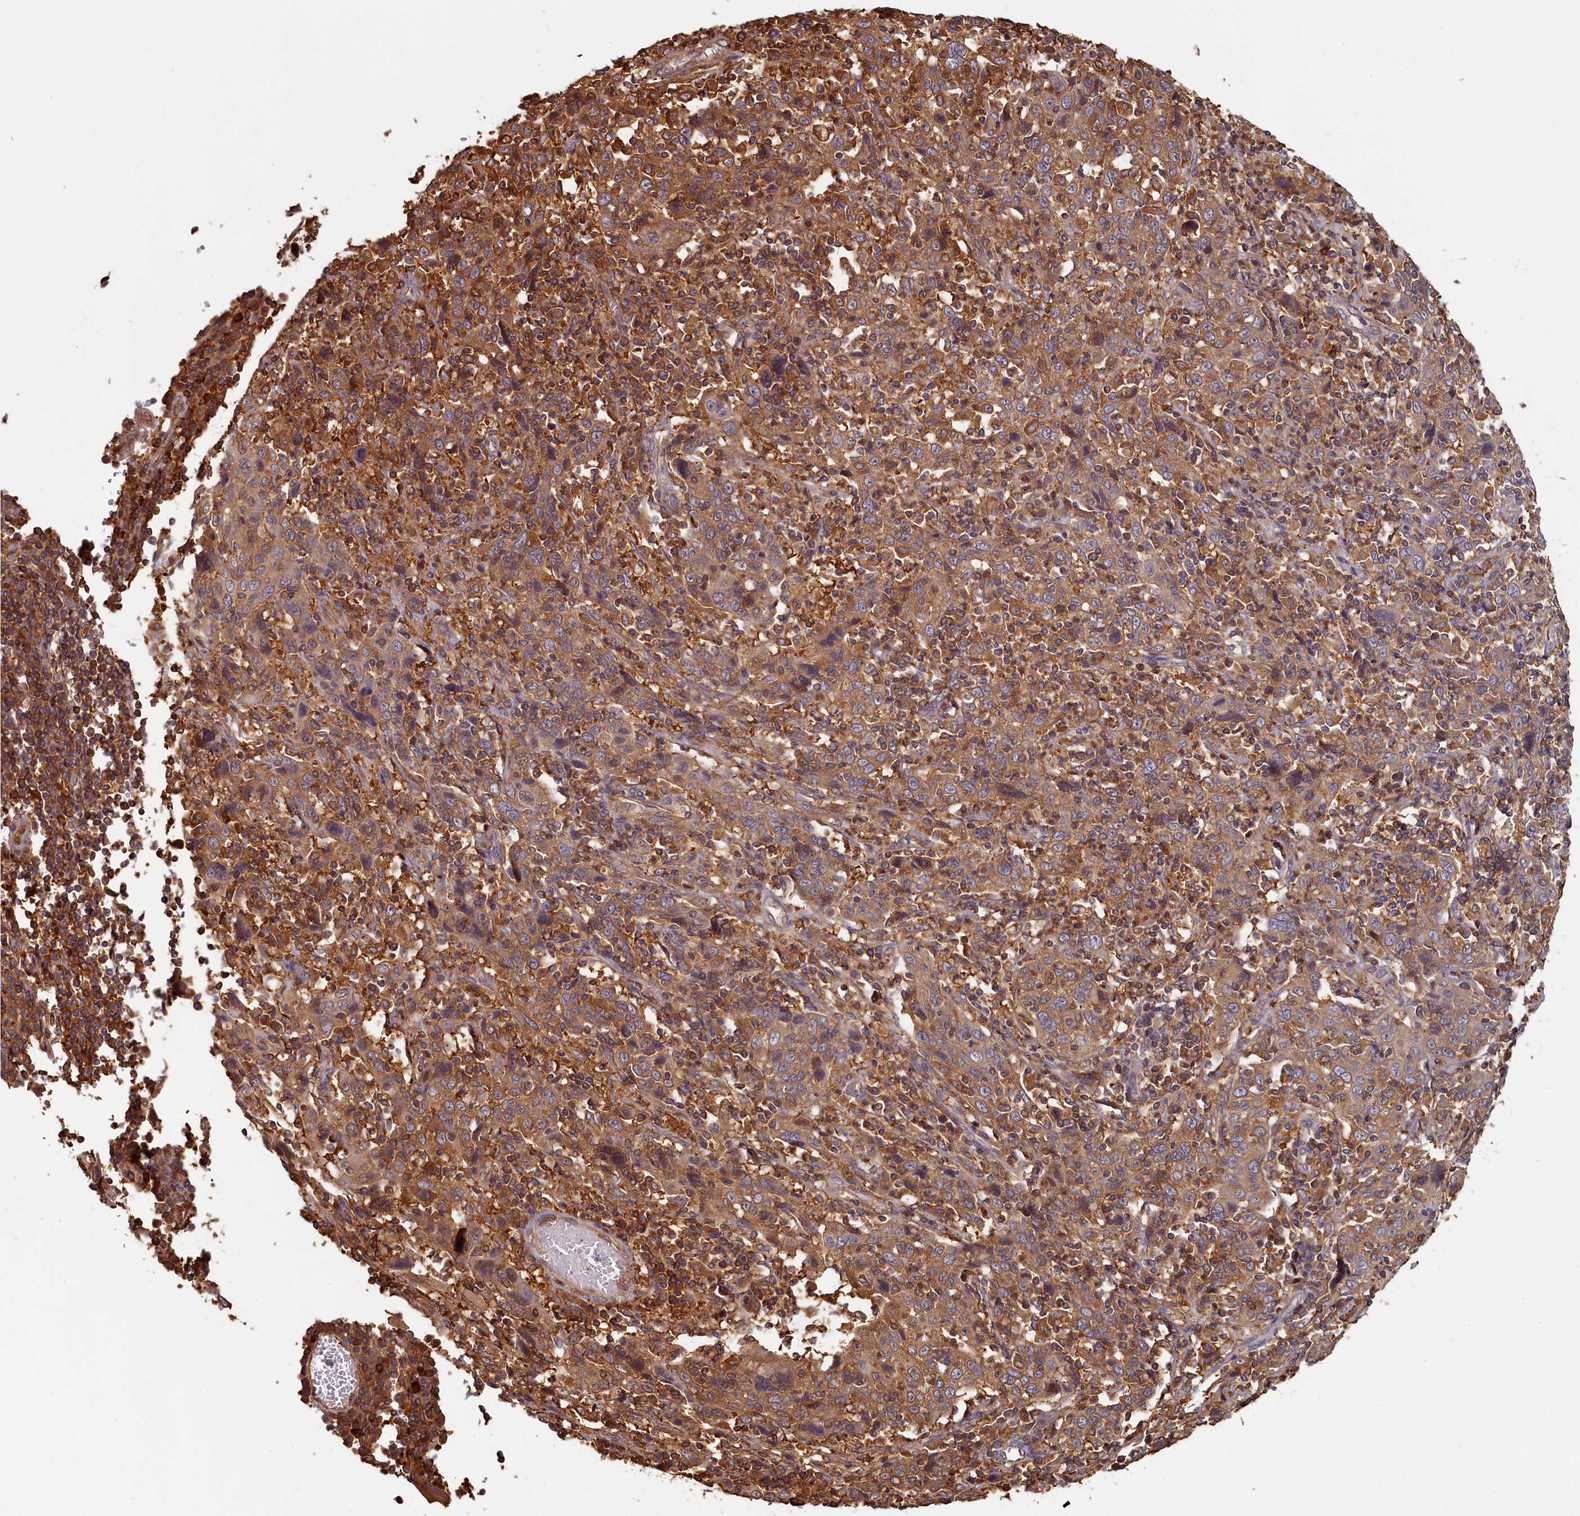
{"staining": {"intensity": "moderate", "quantity": ">75%", "location": "cytoplasmic/membranous"}, "tissue": "cervical cancer", "cell_type": "Tumor cells", "image_type": "cancer", "snomed": [{"axis": "morphology", "description": "Squamous cell carcinoma, NOS"}, {"axis": "topography", "description": "Cervix"}], "caption": "Brown immunohistochemical staining in cervical squamous cell carcinoma shows moderate cytoplasmic/membranous expression in about >75% of tumor cells.", "gene": "TIMM8B", "patient": {"sex": "female", "age": 46}}